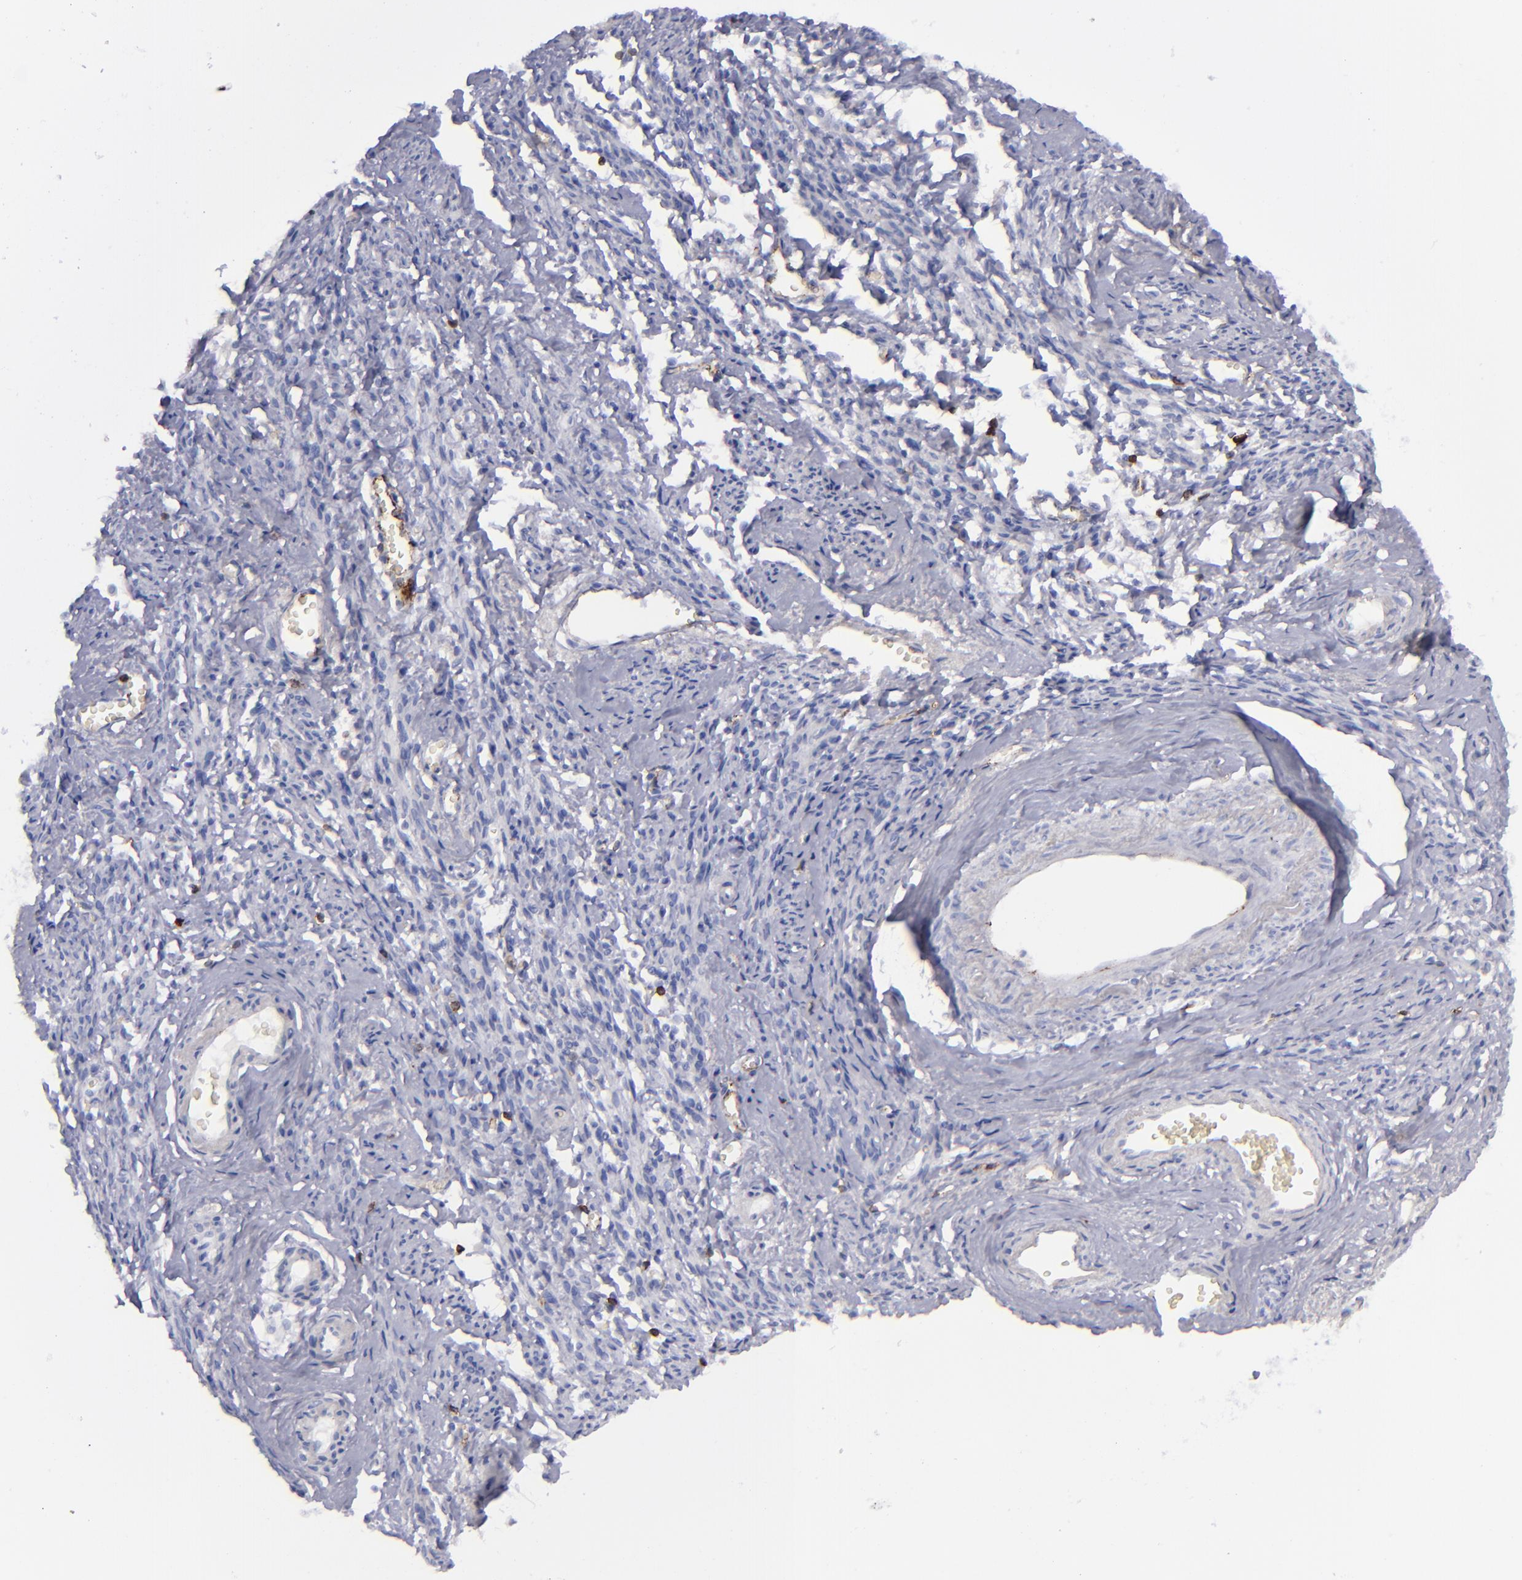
{"staining": {"intensity": "negative", "quantity": "none", "location": "none"}, "tissue": "endometrial cancer", "cell_type": "Tumor cells", "image_type": "cancer", "snomed": [{"axis": "morphology", "description": "Adenocarcinoma, NOS"}, {"axis": "topography", "description": "Endometrium"}], "caption": "An image of endometrial cancer (adenocarcinoma) stained for a protein demonstrates no brown staining in tumor cells.", "gene": "CD27", "patient": {"sex": "female", "age": 75}}